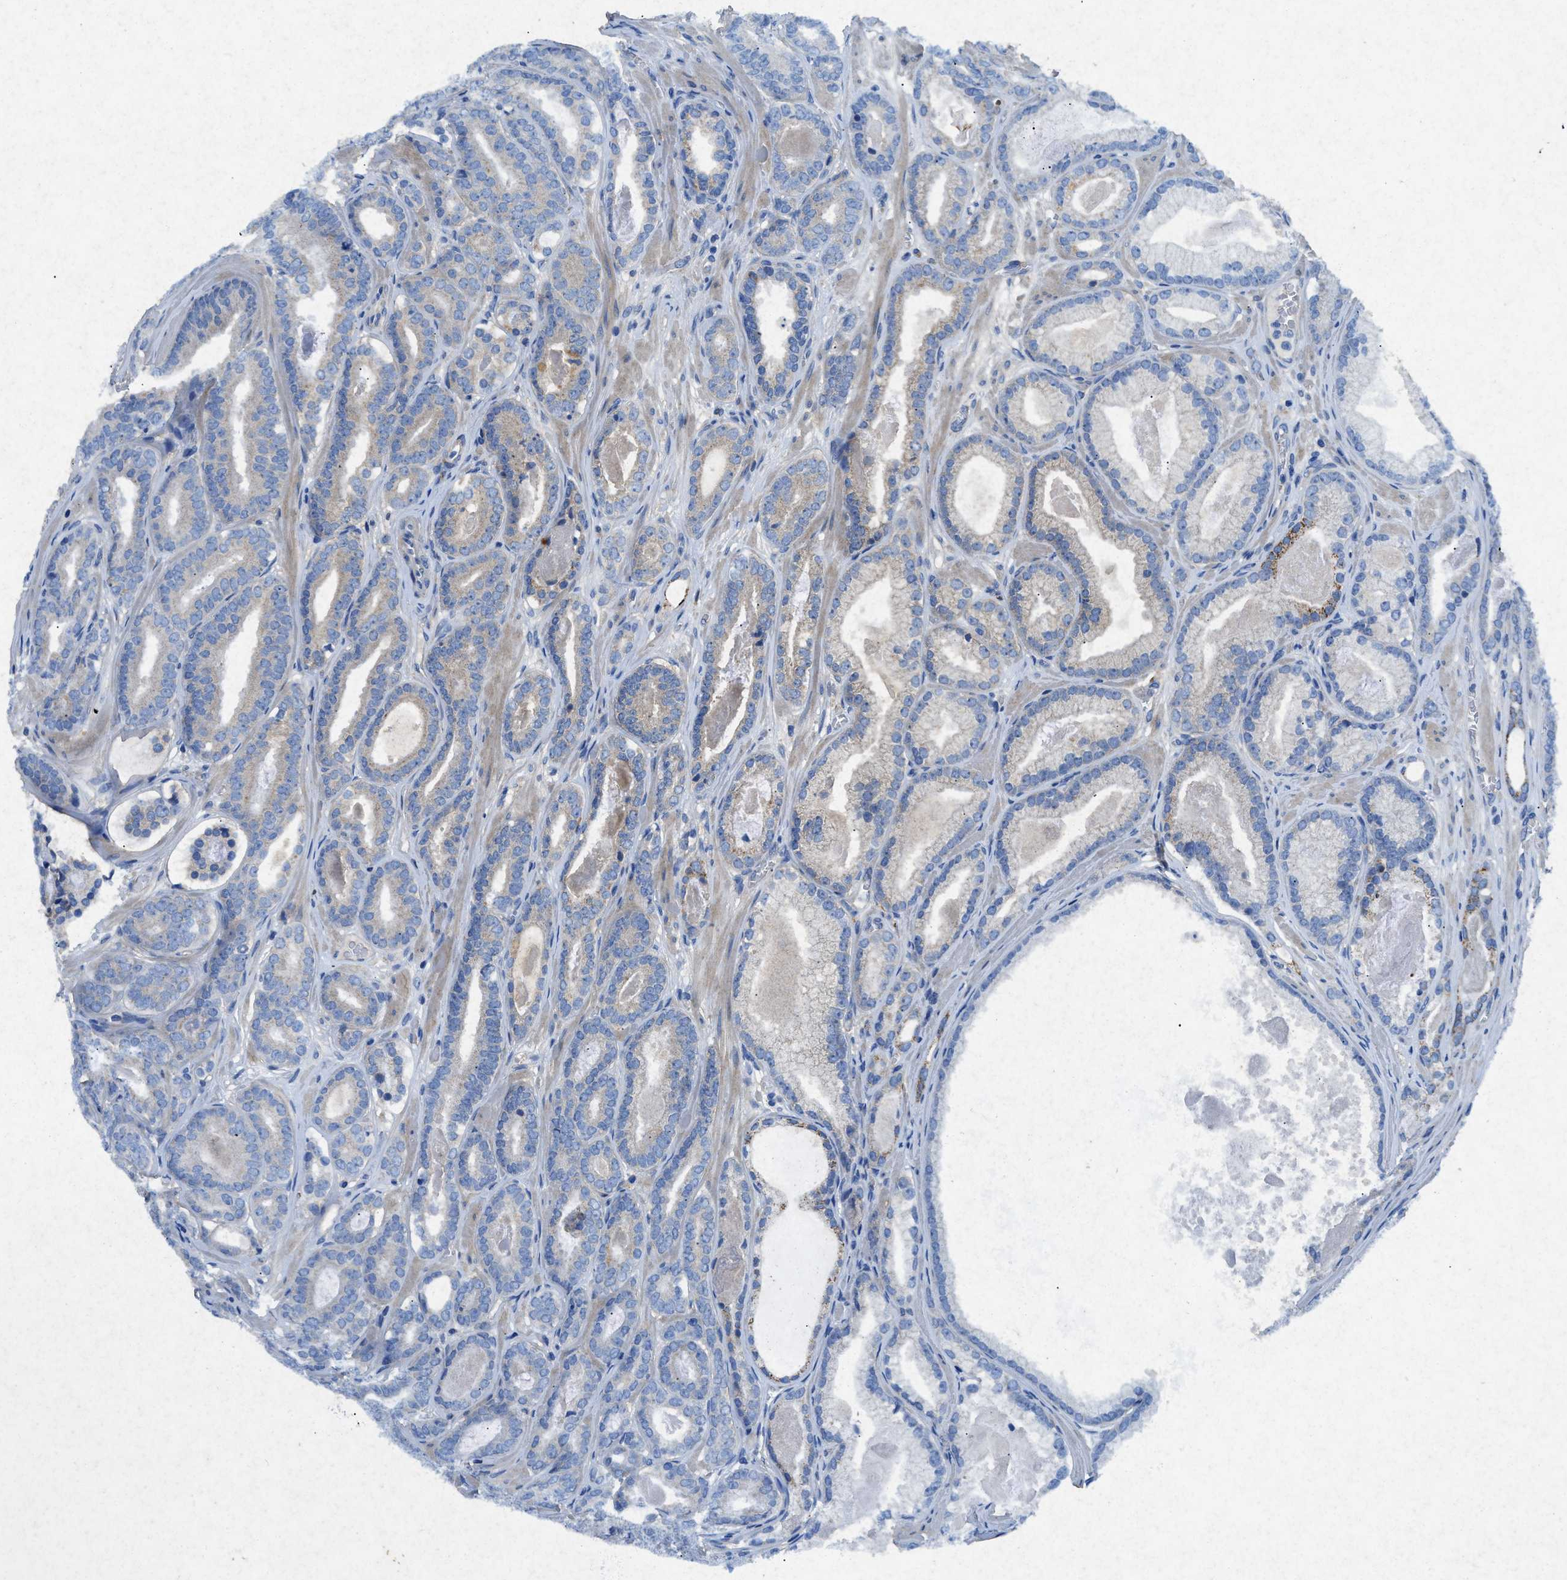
{"staining": {"intensity": "weak", "quantity": "25%-75%", "location": "cytoplasmic/membranous"}, "tissue": "prostate cancer", "cell_type": "Tumor cells", "image_type": "cancer", "snomed": [{"axis": "morphology", "description": "Adenocarcinoma, High grade"}, {"axis": "topography", "description": "Prostate"}], "caption": "An immunohistochemistry micrograph of tumor tissue is shown. Protein staining in brown labels weak cytoplasmic/membranous positivity in prostate adenocarcinoma (high-grade) within tumor cells.", "gene": "CDK15", "patient": {"sex": "male", "age": 60}}